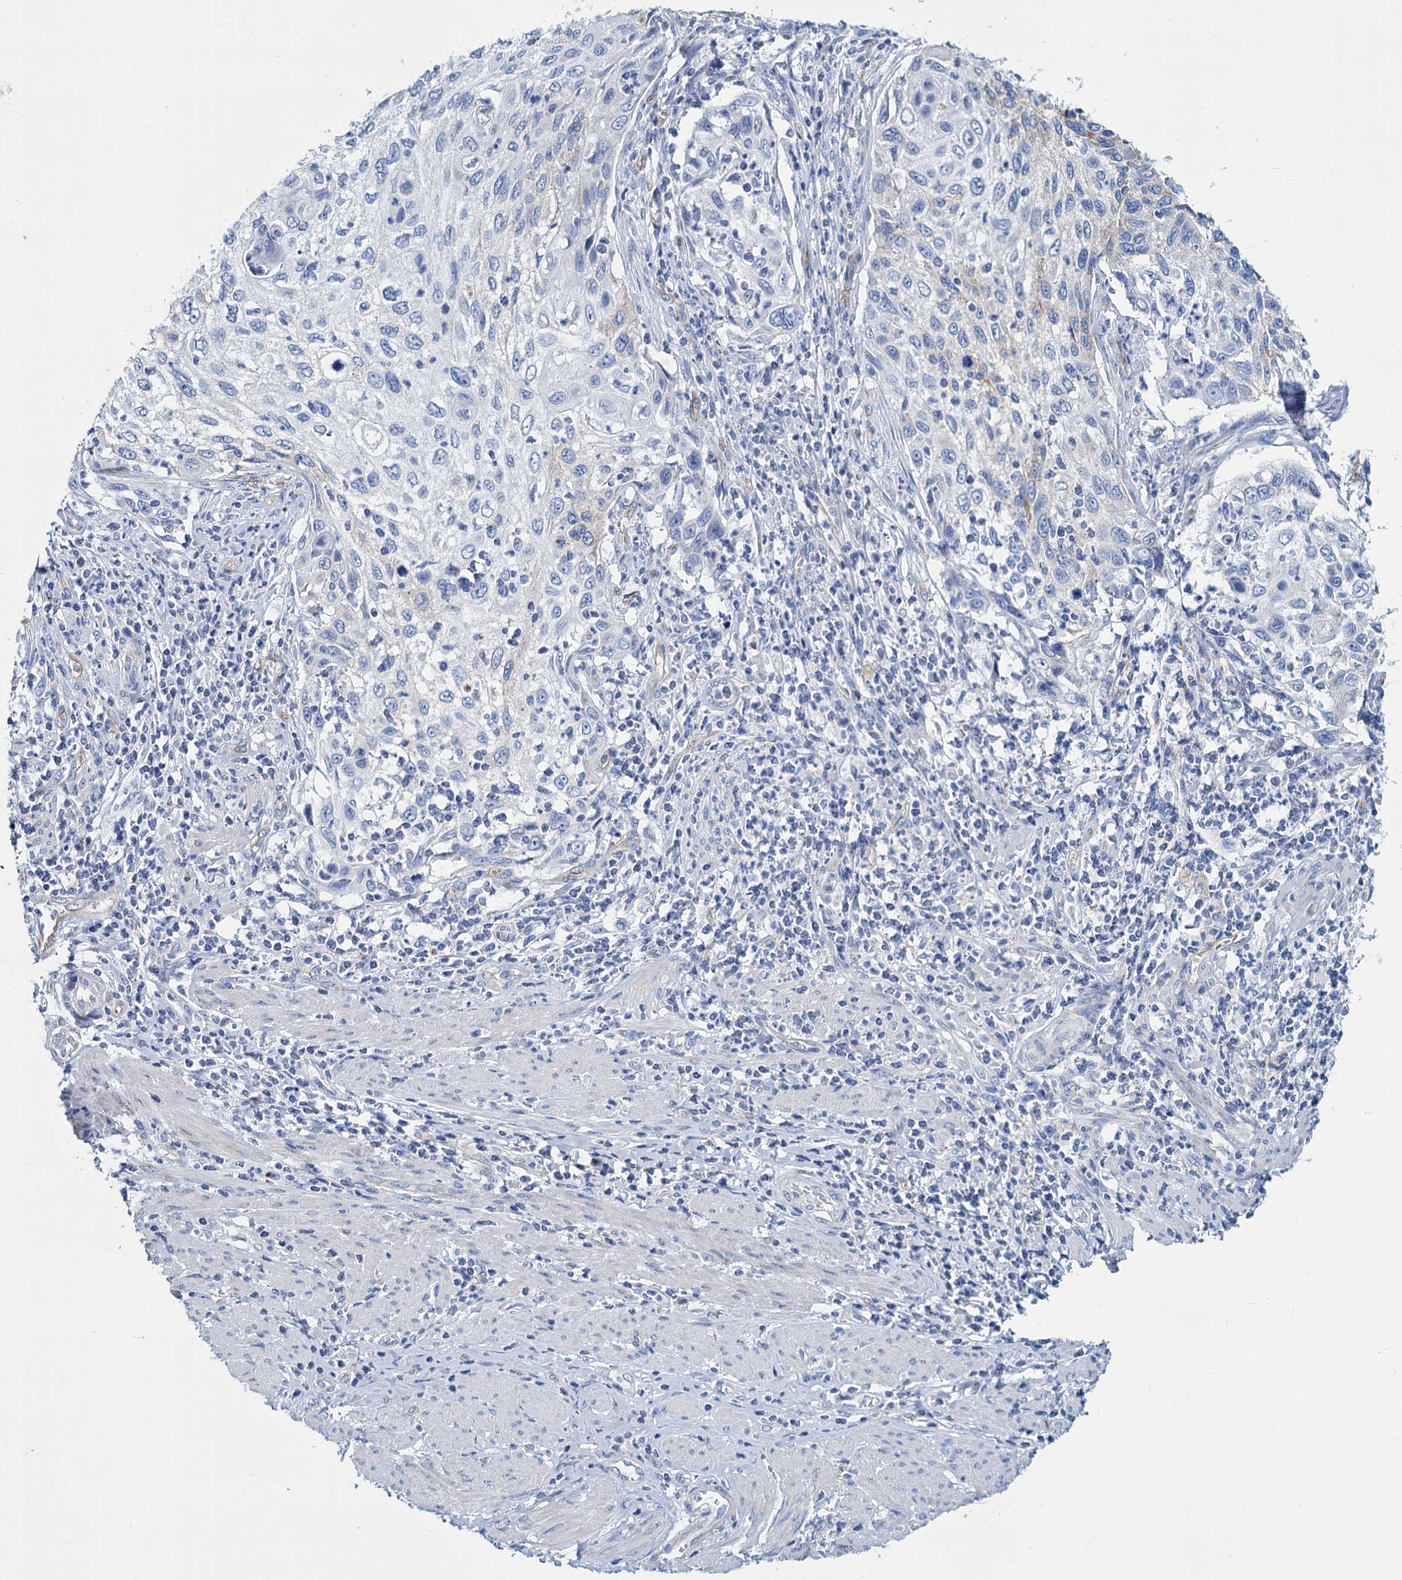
{"staining": {"intensity": "negative", "quantity": "none", "location": "none"}, "tissue": "cervical cancer", "cell_type": "Tumor cells", "image_type": "cancer", "snomed": [{"axis": "morphology", "description": "Squamous cell carcinoma, NOS"}, {"axis": "topography", "description": "Cervix"}], "caption": "Photomicrograph shows no significant protein expression in tumor cells of cervical cancer.", "gene": "SLC1A3", "patient": {"sex": "female", "age": 70}}